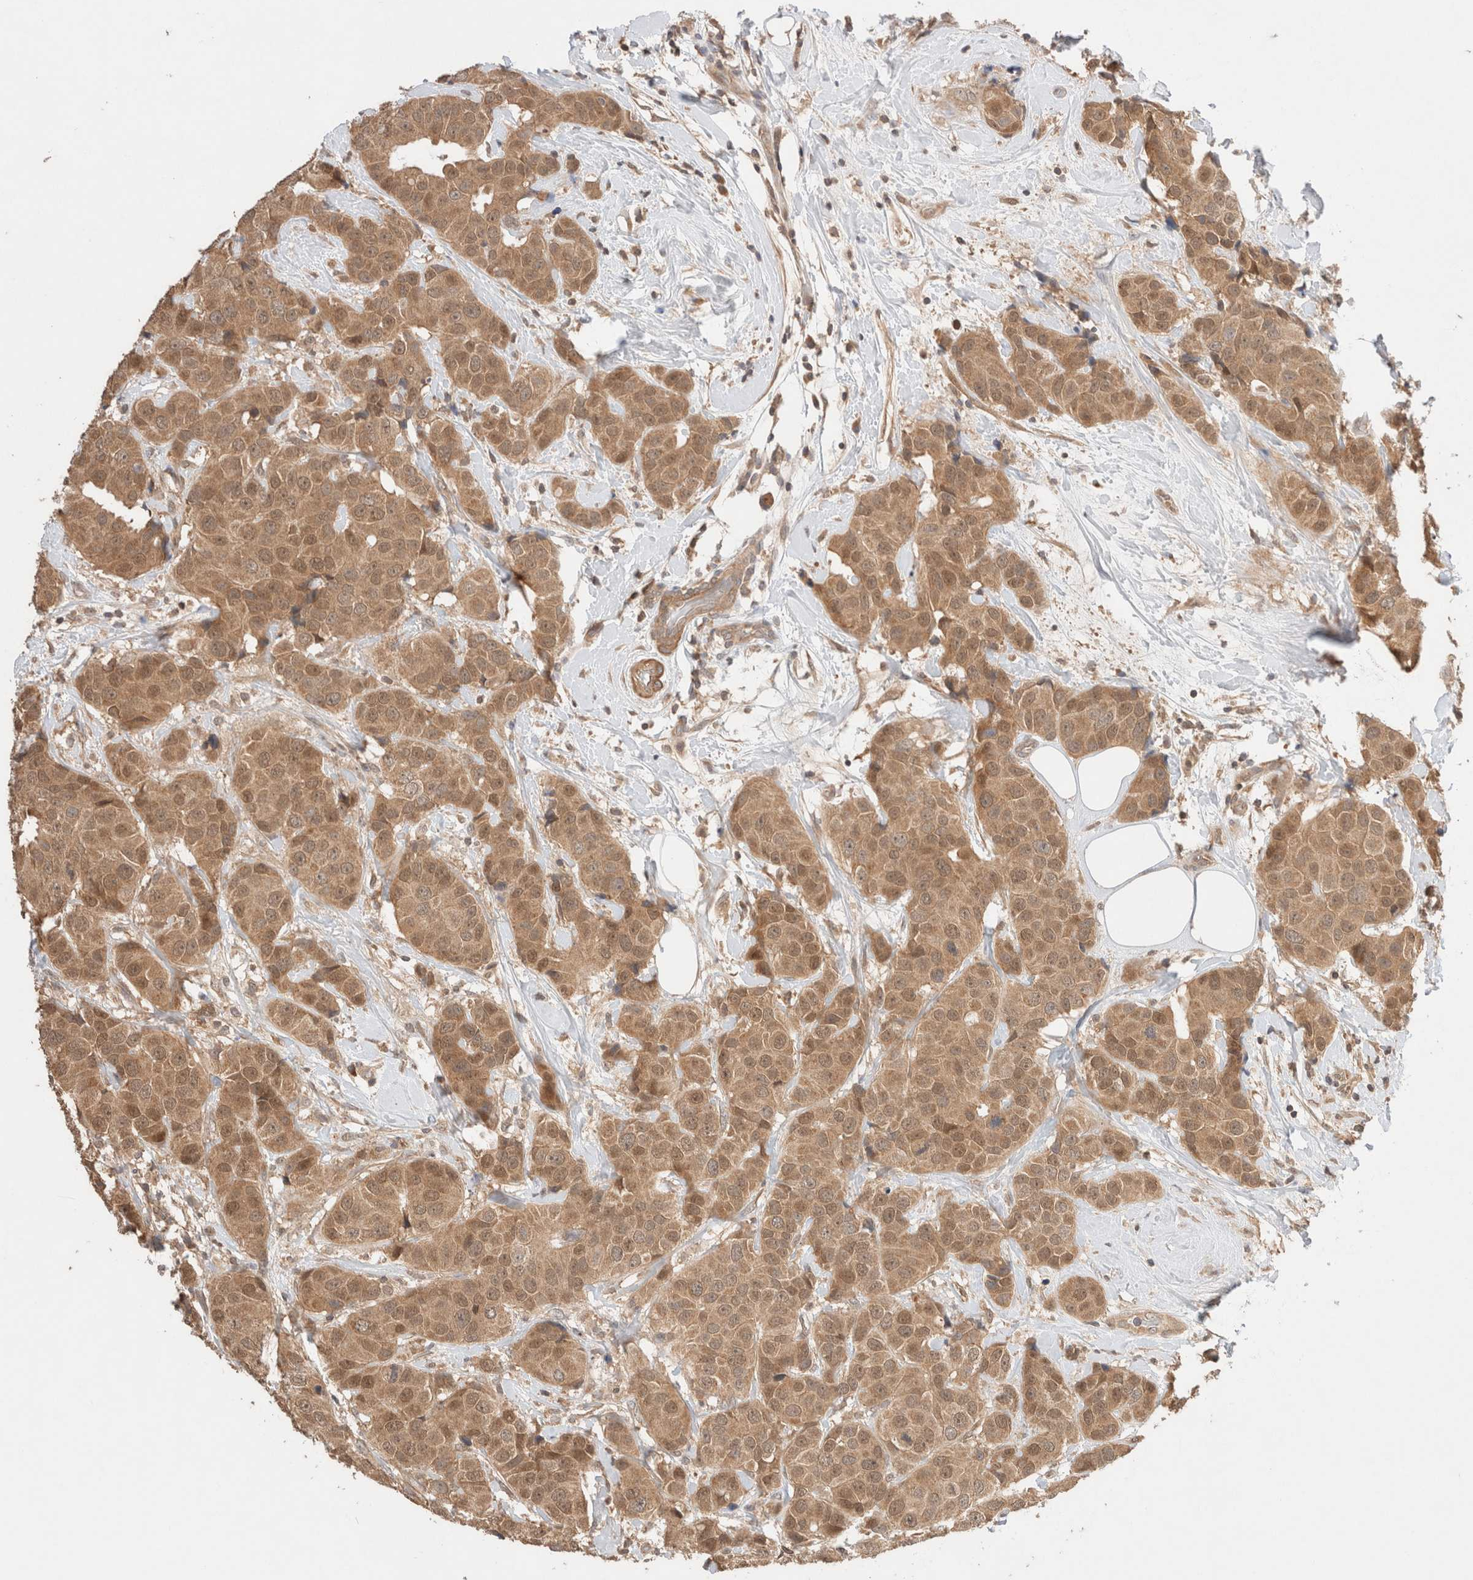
{"staining": {"intensity": "moderate", "quantity": ">75%", "location": "cytoplasmic/membranous,nuclear"}, "tissue": "breast cancer", "cell_type": "Tumor cells", "image_type": "cancer", "snomed": [{"axis": "morphology", "description": "Normal tissue, NOS"}, {"axis": "morphology", "description": "Duct carcinoma"}, {"axis": "topography", "description": "Breast"}], "caption": "Infiltrating ductal carcinoma (breast) stained with a protein marker exhibits moderate staining in tumor cells.", "gene": "CARNMT1", "patient": {"sex": "female", "age": 39}}